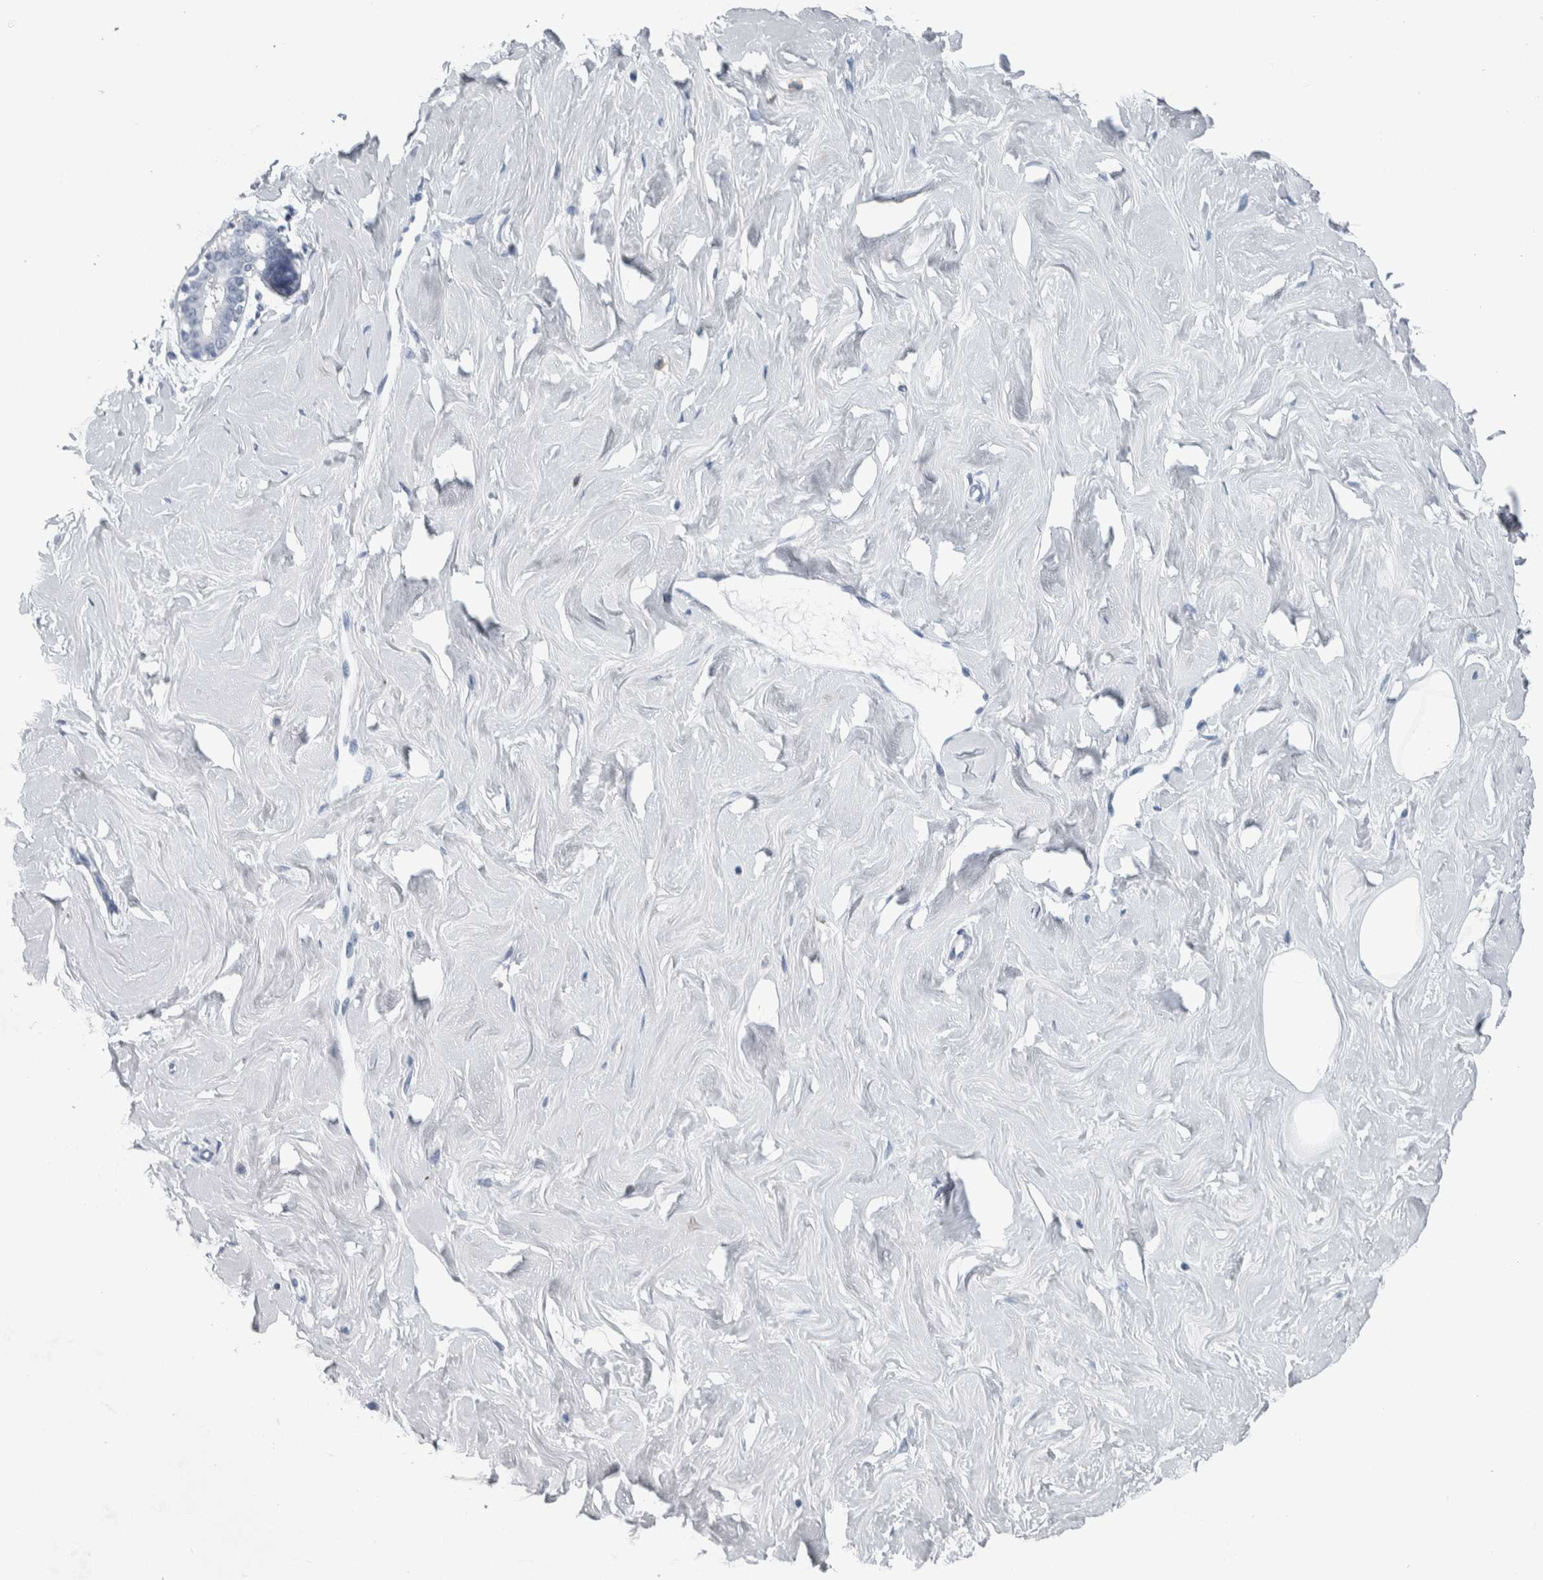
{"staining": {"intensity": "negative", "quantity": "none", "location": "none"}, "tissue": "breast", "cell_type": "Adipocytes", "image_type": "normal", "snomed": [{"axis": "morphology", "description": "Normal tissue, NOS"}, {"axis": "topography", "description": "Breast"}], "caption": "Immunohistochemistry (IHC) of benign human breast demonstrates no positivity in adipocytes.", "gene": "SKAP2", "patient": {"sex": "female", "age": 23}}